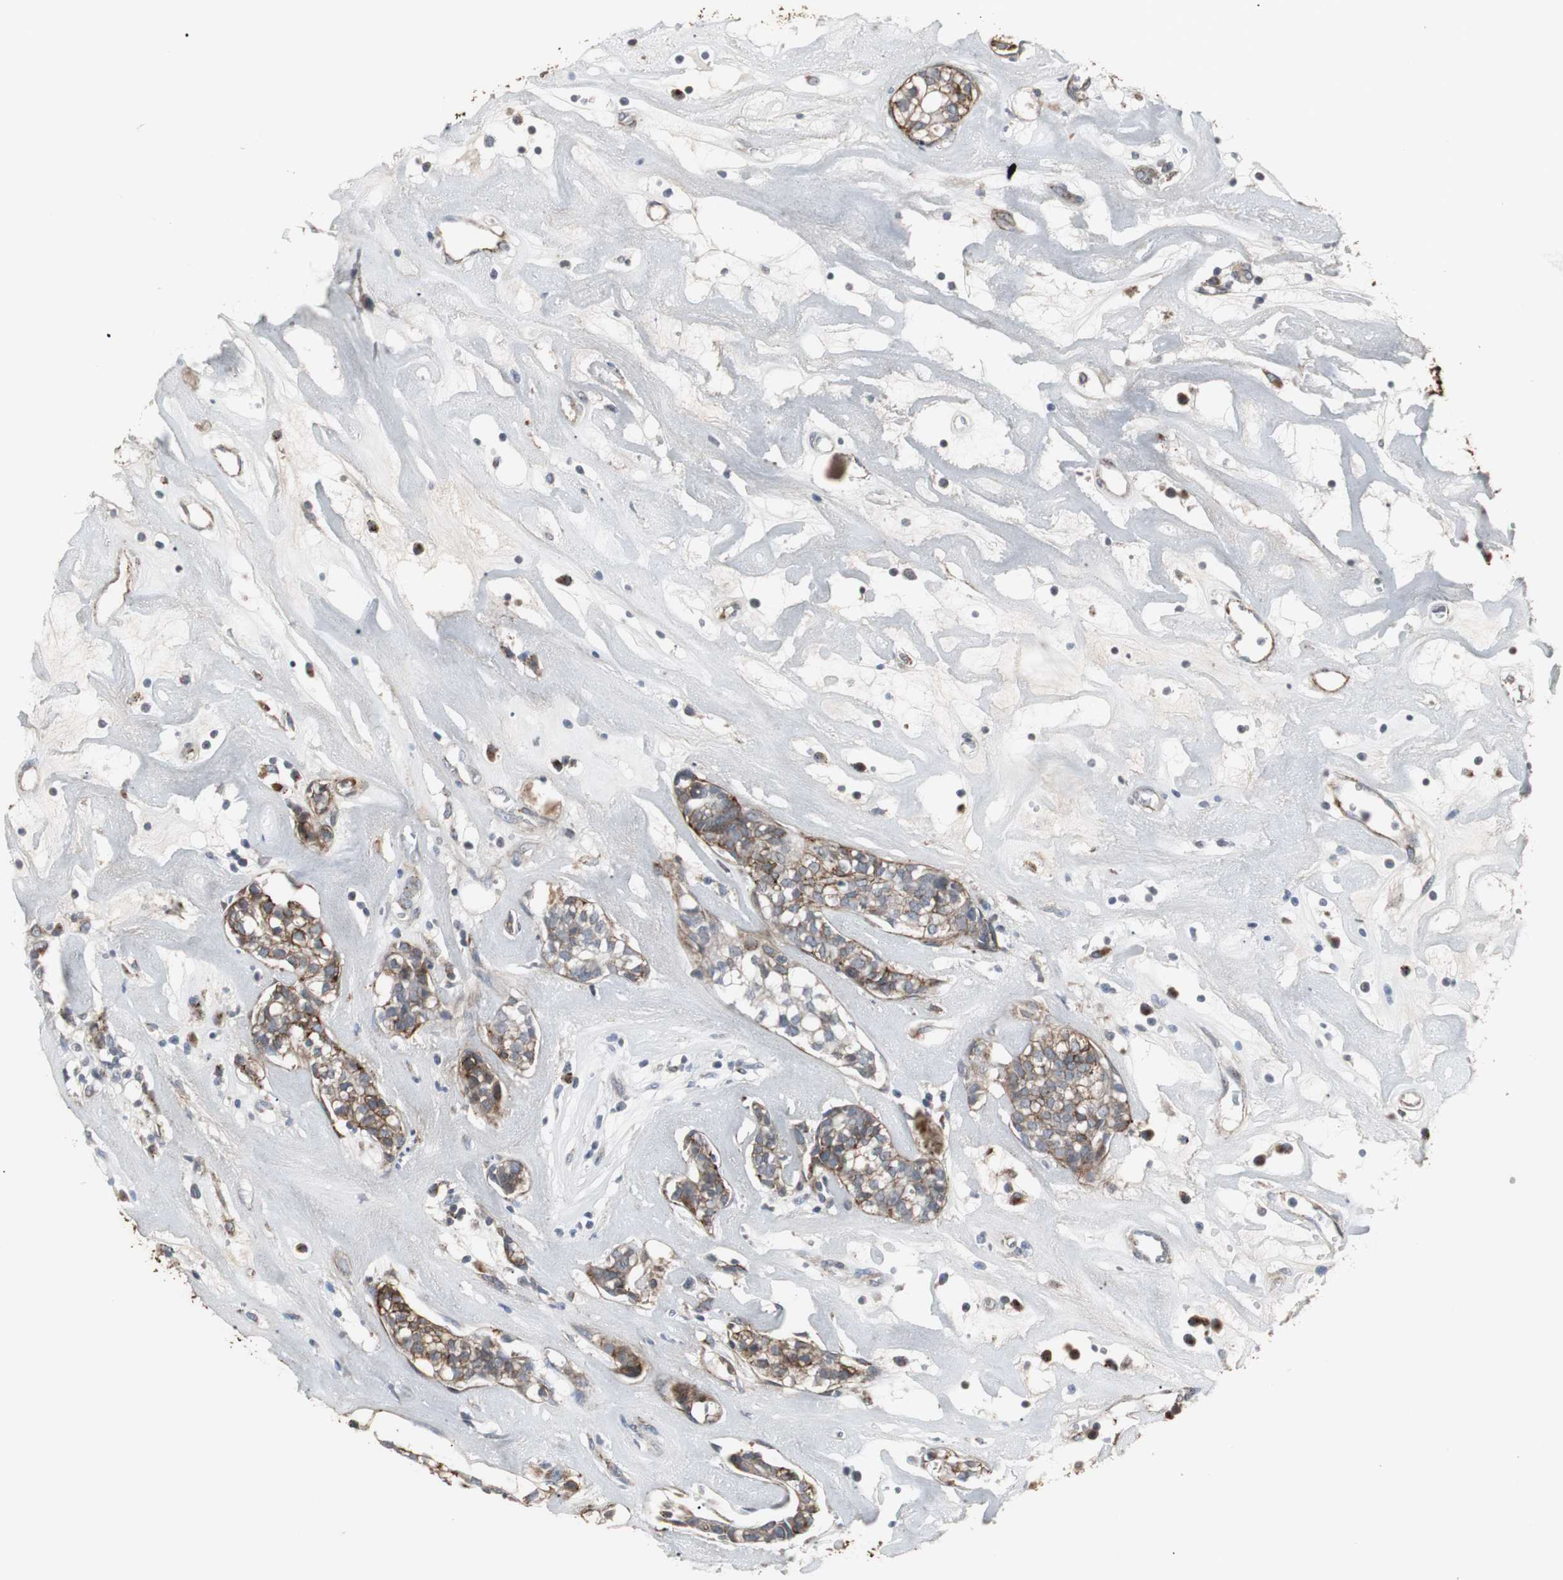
{"staining": {"intensity": "strong", "quantity": ">75%", "location": "cytoplasmic/membranous"}, "tissue": "head and neck cancer", "cell_type": "Tumor cells", "image_type": "cancer", "snomed": [{"axis": "morphology", "description": "Adenocarcinoma, NOS"}, {"axis": "topography", "description": "Salivary gland"}, {"axis": "topography", "description": "Head-Neck"}], "caption": "IHC of human adenocarcinoma (head and neck) exhibits high levels of strong cytoplasmic/membranous positivity in about >75% of tumor cells. (brown staining indicates protein expression, while blue staining denotes nuclei).", "gene": "GBA1", "patient": {"sex": "female", "age": 65}}